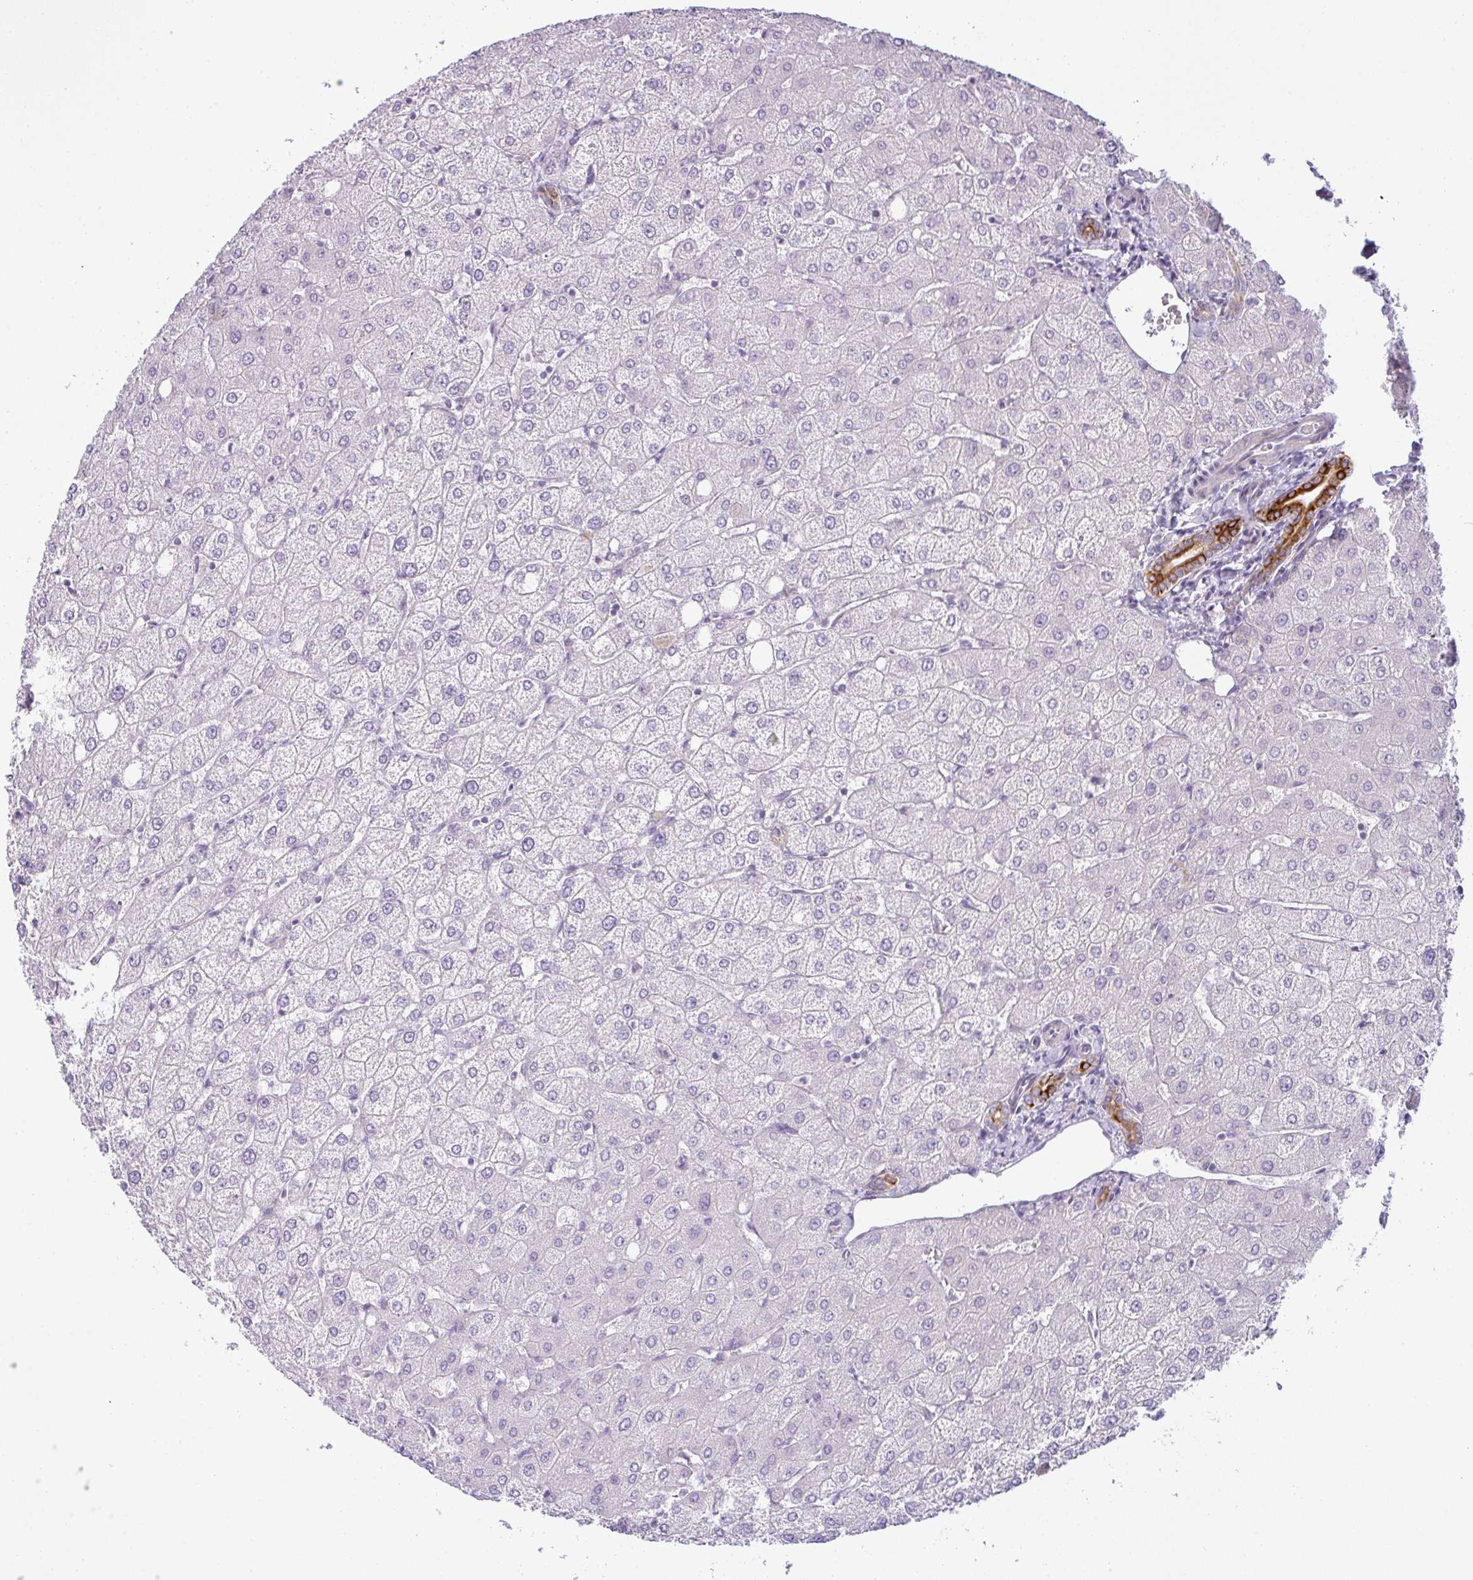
{"staining": {"intensity": "strong", "quantity": "25%-75%", "location": "cytoplasmic/membranous"}, "tissue": "liver", "cell_type": "Cholangiocytes", "image_type": "normal", "snomed": [{"axis": "morphology", "description": "Normal tissue, NOS"}, {"axis": "topography", "description": "Liver"}], "caption": "An image showing strong cytoplasmic/membranous staining in about 25%-75% of cholangiocytes in benign liver, as visualized by brown immunohistochemical staining.", "gene": "SIRPB2", "patient": {"sex": "female", "age": 54}}